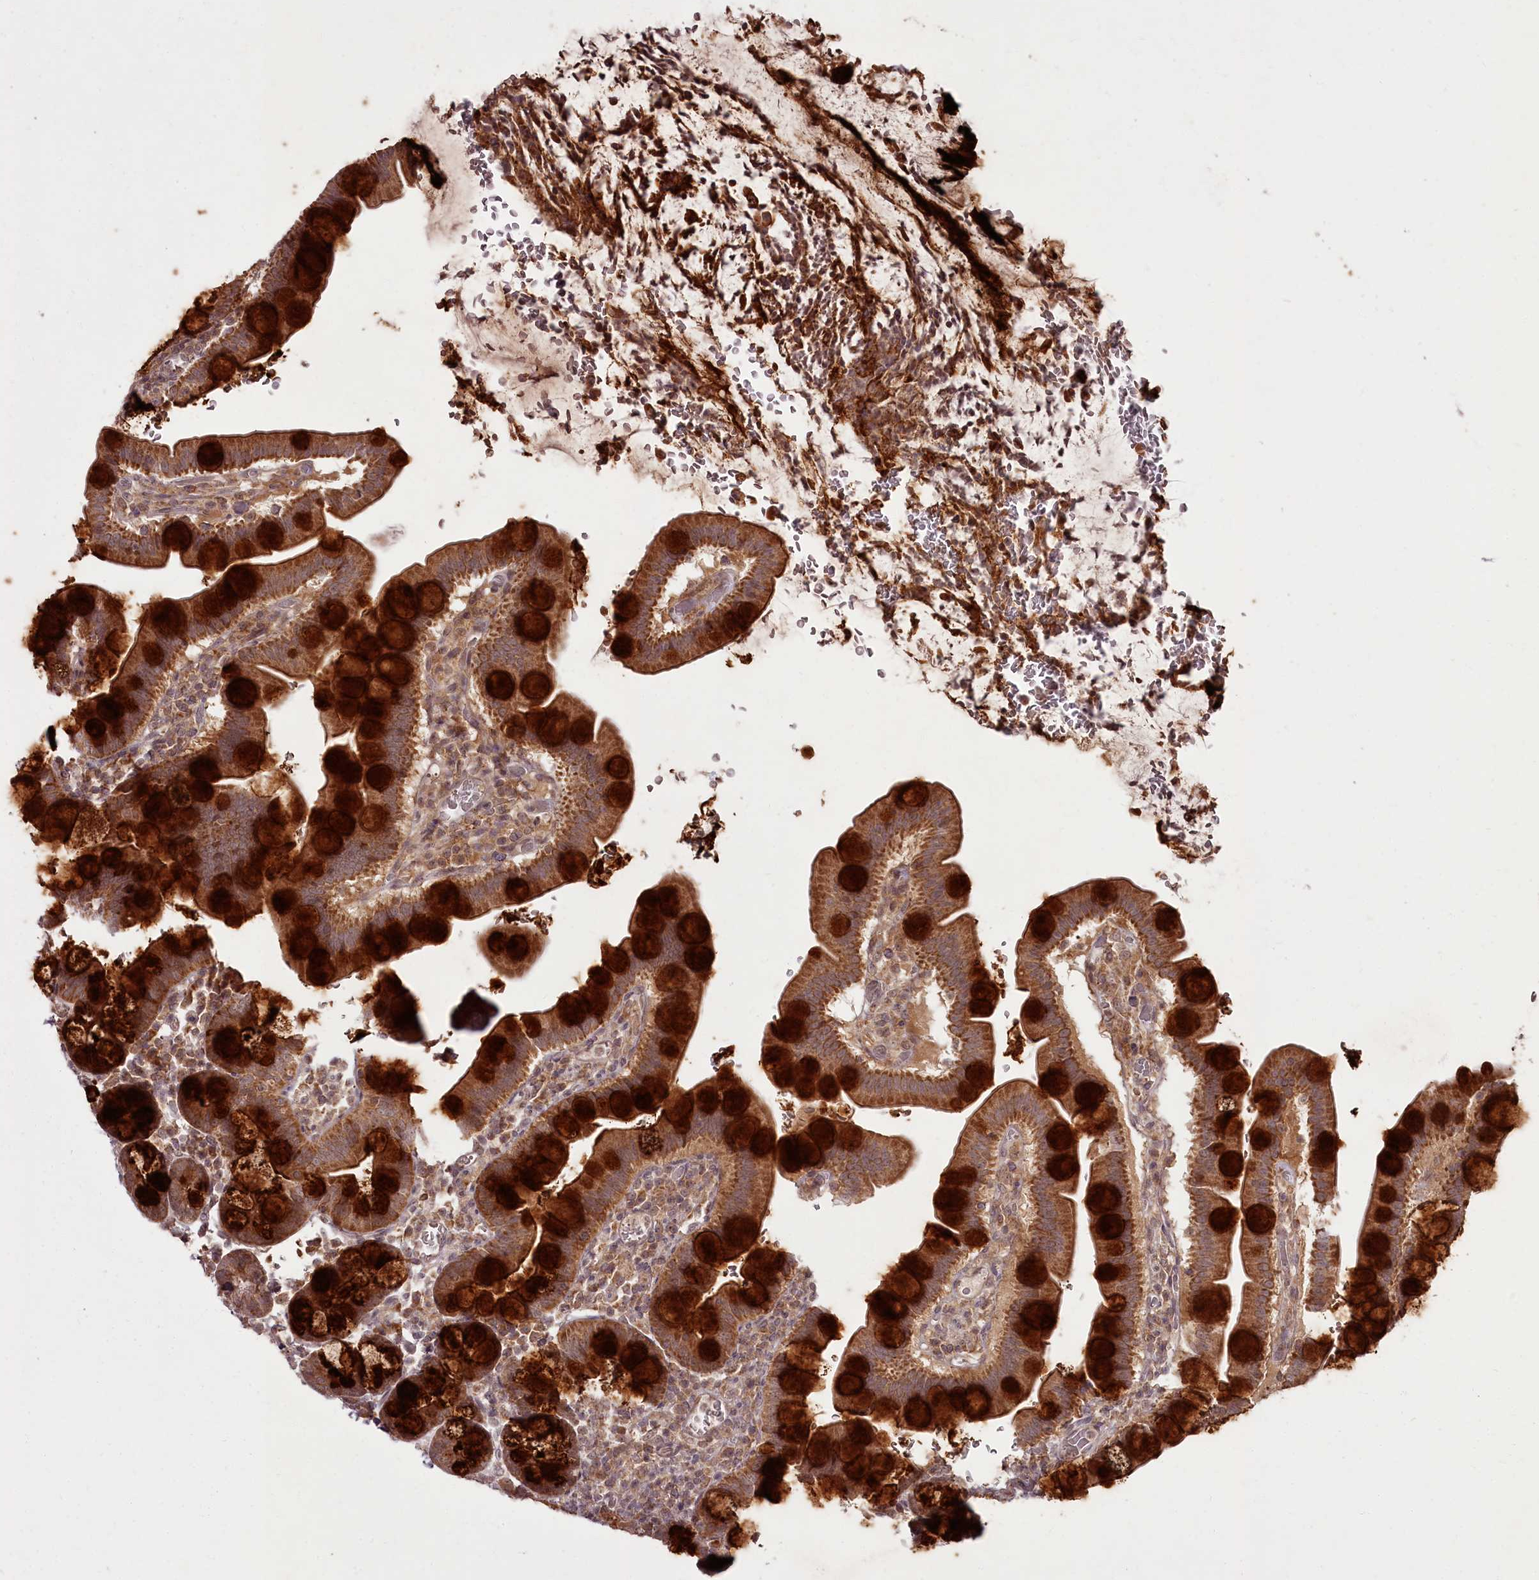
{"staining": {"intensity": "strong", "quantity": ">75%", "location": "cytoplasmic/membranous"}, "tissue": "small intestine", "cell_type": "Glandular cells", "image_type": "normal", "snomed": [{"axis": "morphology", "description": "Normal tissue, NOS"}, {"axis": "topography", "description": "Stomach, upper"}, {"axis": "topography", "description": "Stomach, lower"}, {"axis": "topography", "description": "Small intestine"}], "caption": "The histopathology image displays a brown stain indicating the presence of a protein in the cytoplasmic/membranous of glandular cells in small intestine.", "gene": "PCBP2", "patient": {"sex": "male", "age": 68}}